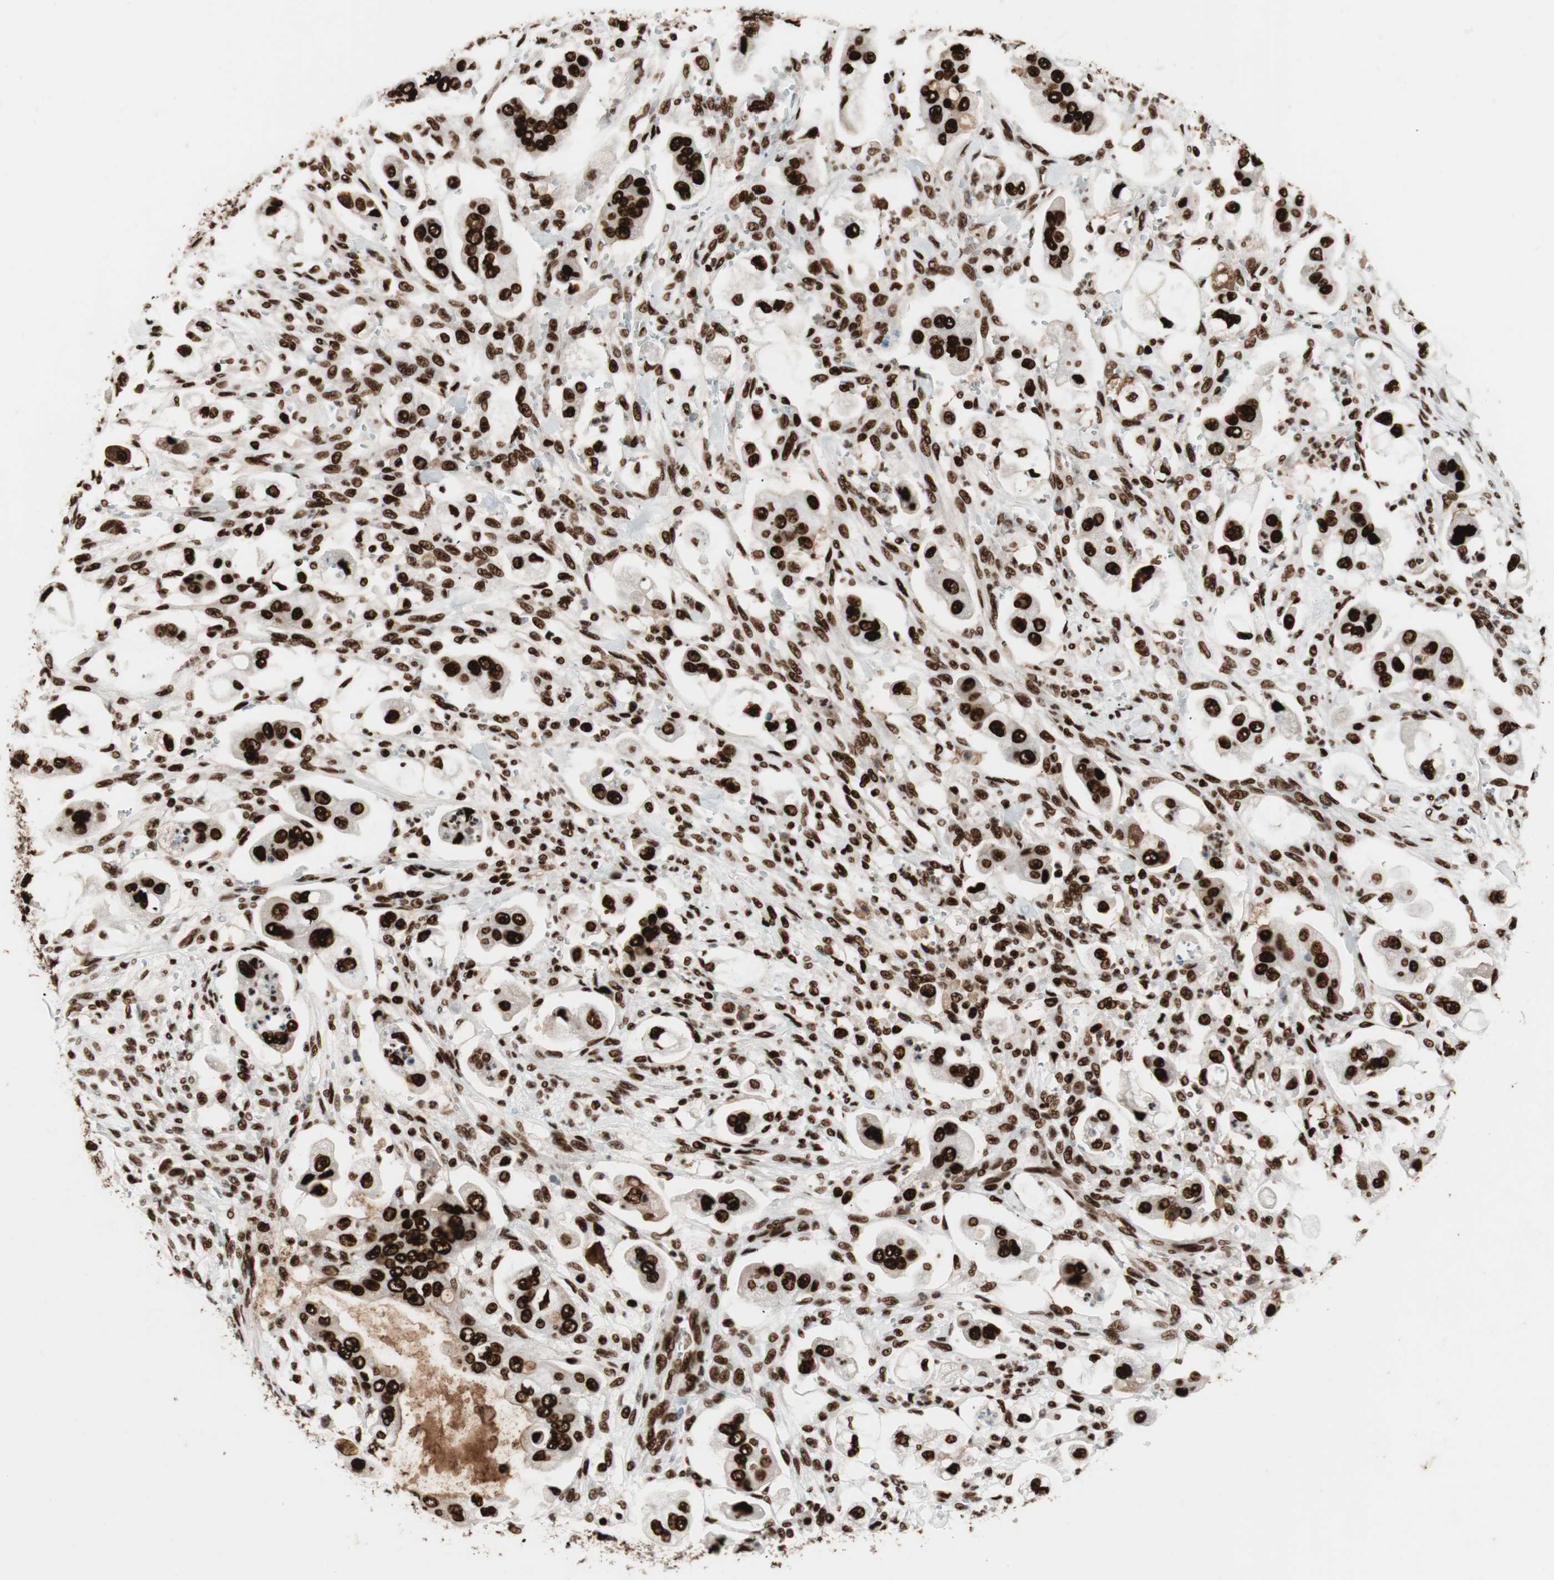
{"staining": {"intensity": "strong", "quantity": ">75%", "location": "nuclear"}, "tissue": "stomach cancer", "cell_type": "Tumor cells", "image_type": "cancer", "snomed": [{"axis": "morphology", "description": "Adenocarcinoma, NOS"}, {"axis": "topography", "description": "Stomach"}], "caption": "Adenocarcinoma (stomach) stained for a protein shows strong nuclear positivity in tumor cells. The staining was performed using DAB to visualize the protein expression in brown, while the nuclei were stained in blue with hematoxylin (Magnification: 20x).", "gene": "PSME3", "patient": {"sex": "male", "age": 62}}